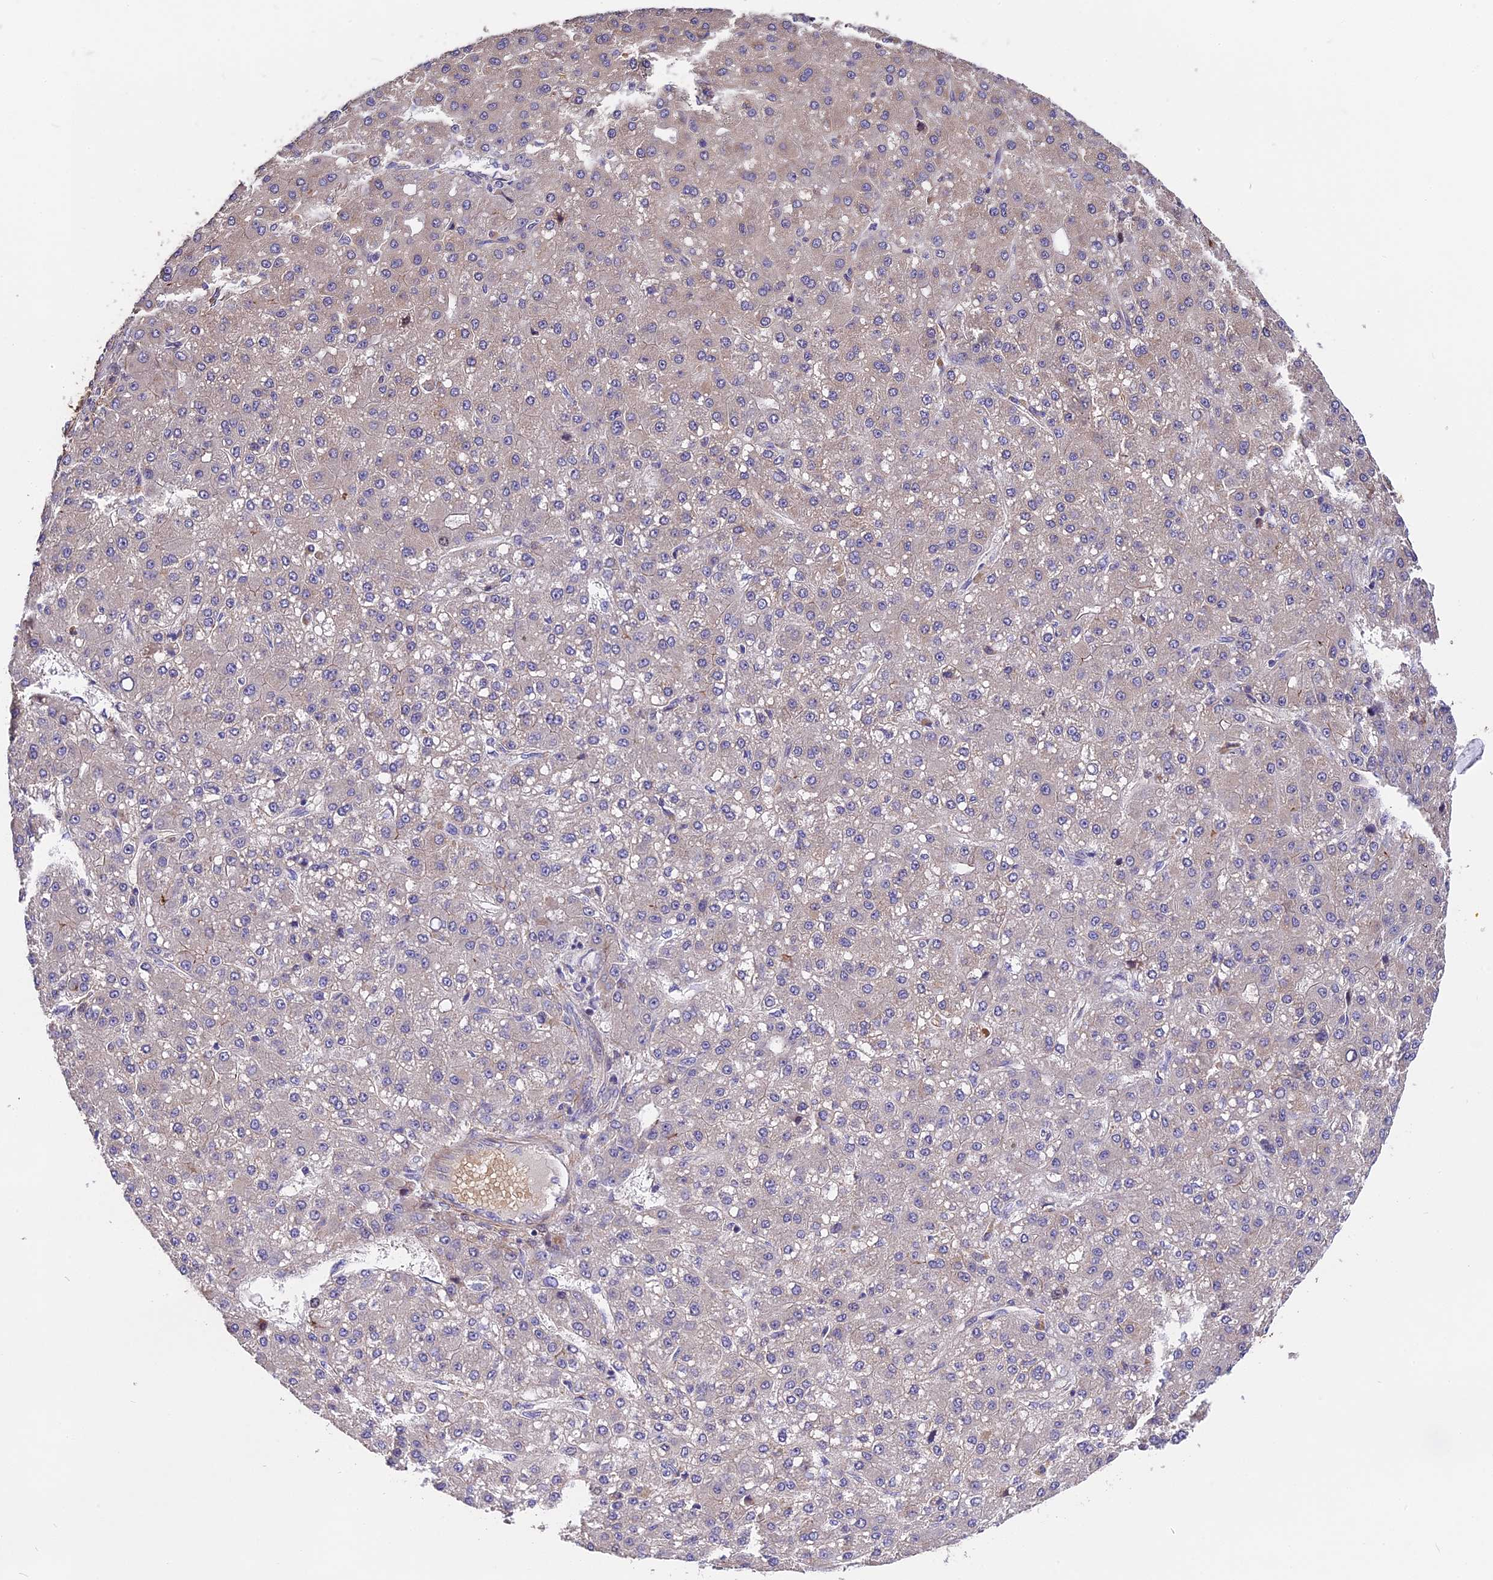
{"staining": {"intensity": "negative", "quantity": "none", "location": "none"}, "tissue": "liver cancer", "cell_type": "Tumor cells", "image_type": "cancer", "snomed": [{"axis": "morphology", "description": "Carcinoma, Hepatocellular, NOS"}, {"axis": "topography", "description": "Liver"}], "caption": "Immunohistochemistry (IHC) micrograph of liver cancer stained for a protein (brown), which displays no staining in tumor cells.", "gene": "TRMT1", "patient": {"sex": "male", "age": 67}}